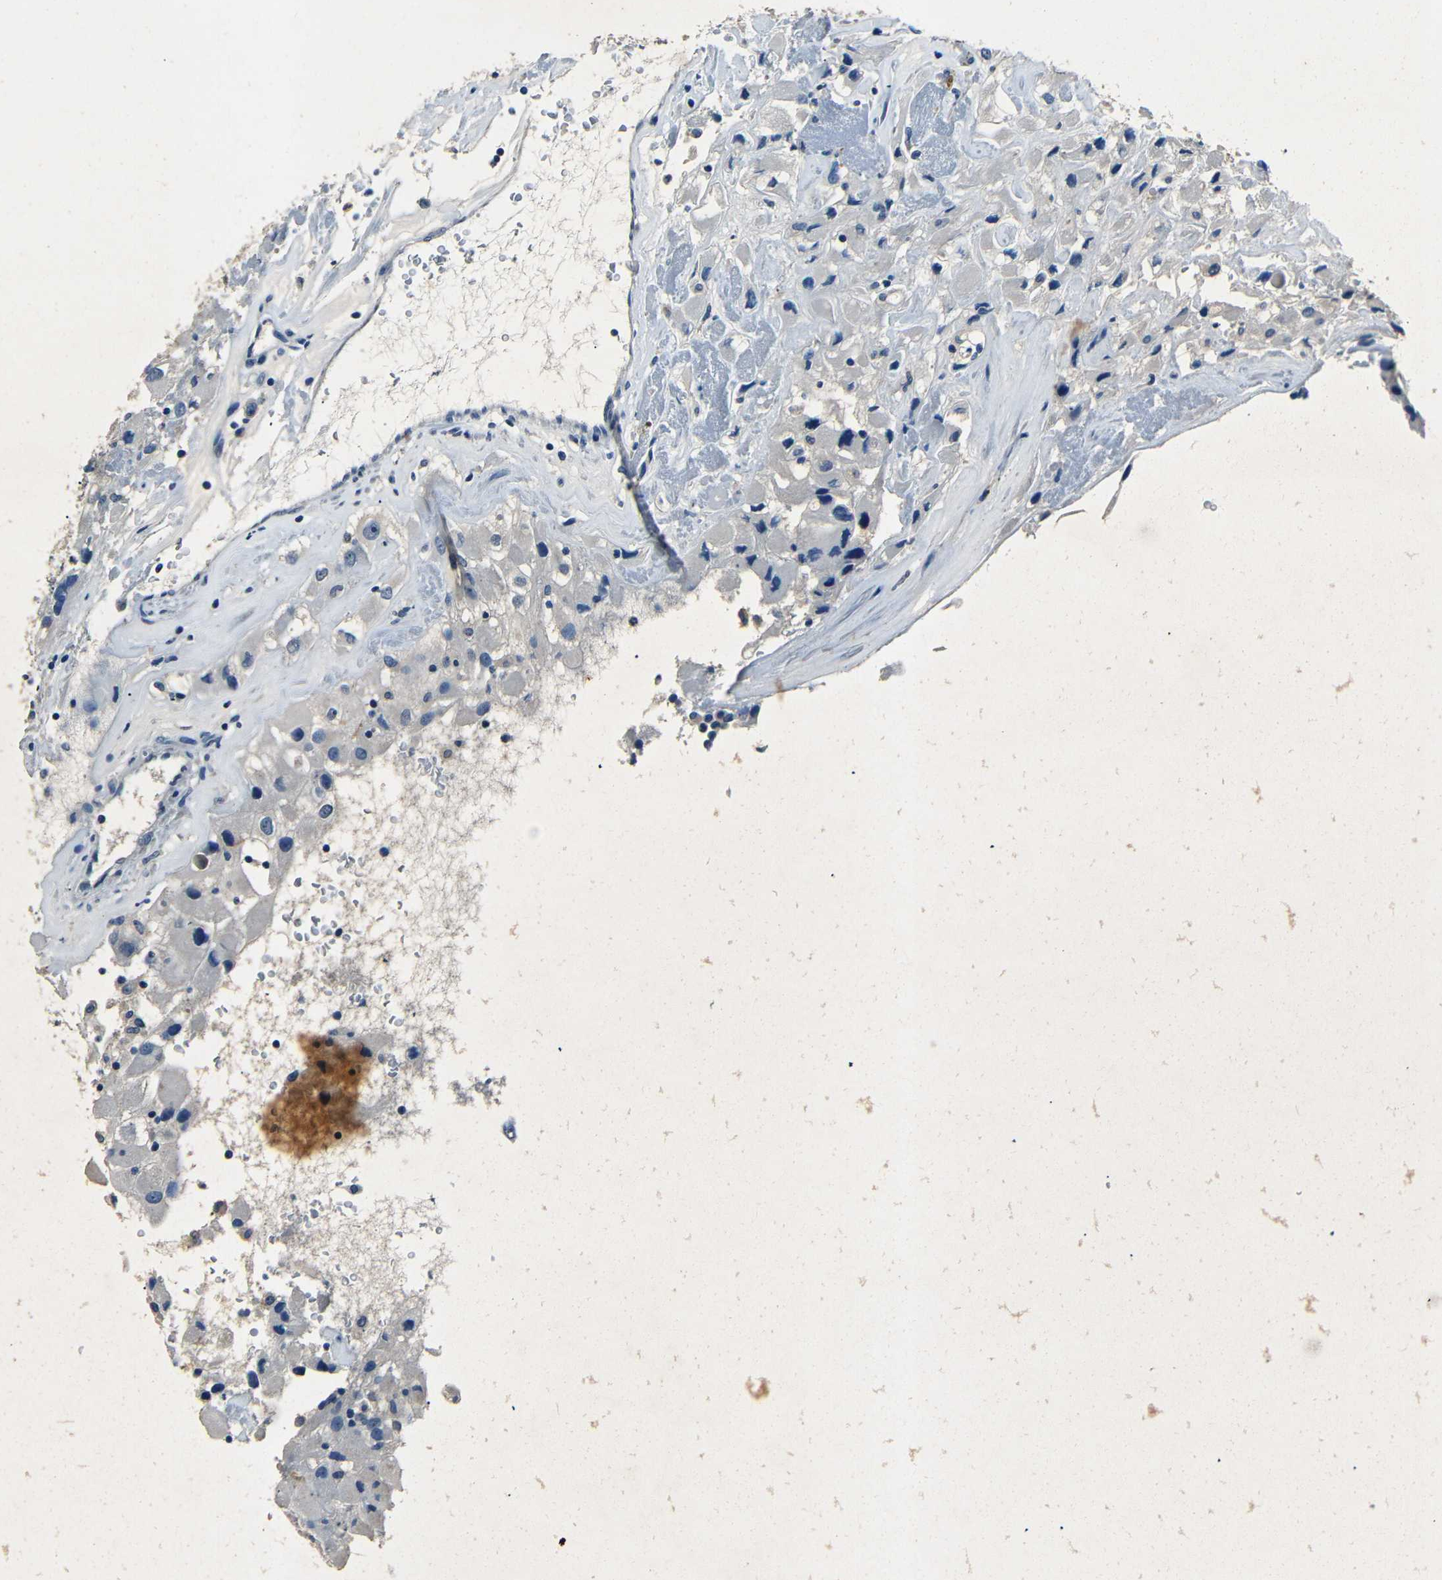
{"staining": {"intensity": "negative", "quantity": "none", "location": "none"}, "tissue": "renal cancer", "cell_type": "Tumor cells", "image_type": "cancer", "snomed": [{"axis": "morphology", "description": "Adenocarcinoma, NOS"}, {"axis": "topography", "description": "Kidney"}], "caption": "Tumor cells show no significant positivity in adenocarcinoma (renal).", "gene": "NCMAP", "patient": {"sex": "female", "age": 52}}